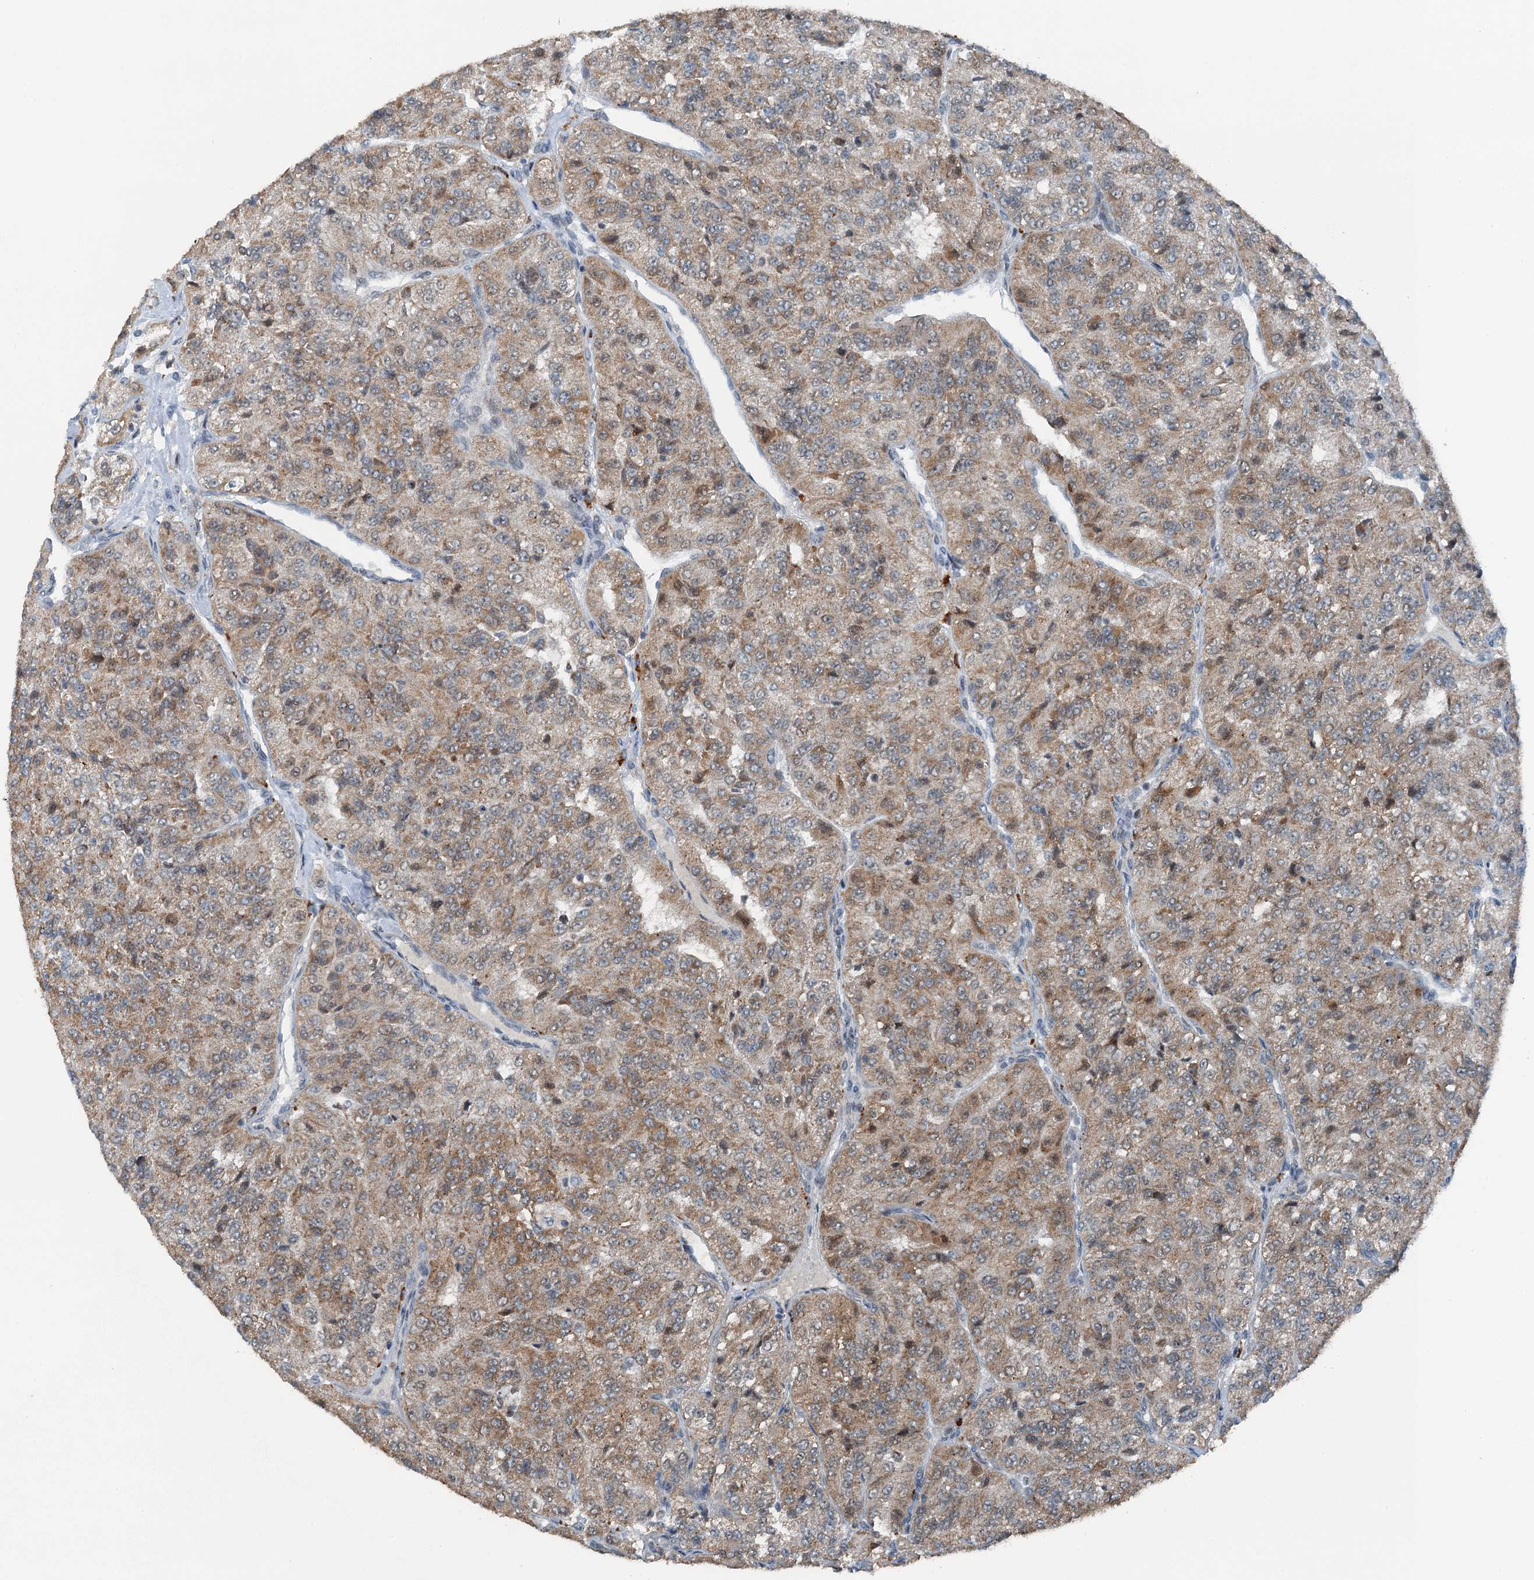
{"staining": {"intensity": "moderate", "quantity": ">75%", "location": "cytoplasmic/membranous"}, "tissue": "renal cancer", "cell_type": "Tumor cells", "image_type": "cancer", "snomed": [{"axis": "morphology", "description": "Adenocarcinoma, NOS"}, {"axis": "topography", "description": "Kidney"}], "caption": "Adenocarcinoma (renal) stained with DAB immunohistochemistry (IHC) exhibits medium levels of moderate cytoplasmic/membranous staining in about >75% of tumor cells. (Brightfield microscopy of DAB IHC at high magnification).", "gene": "BMERB1", "patient": {"sex": "female", "age": 63}}